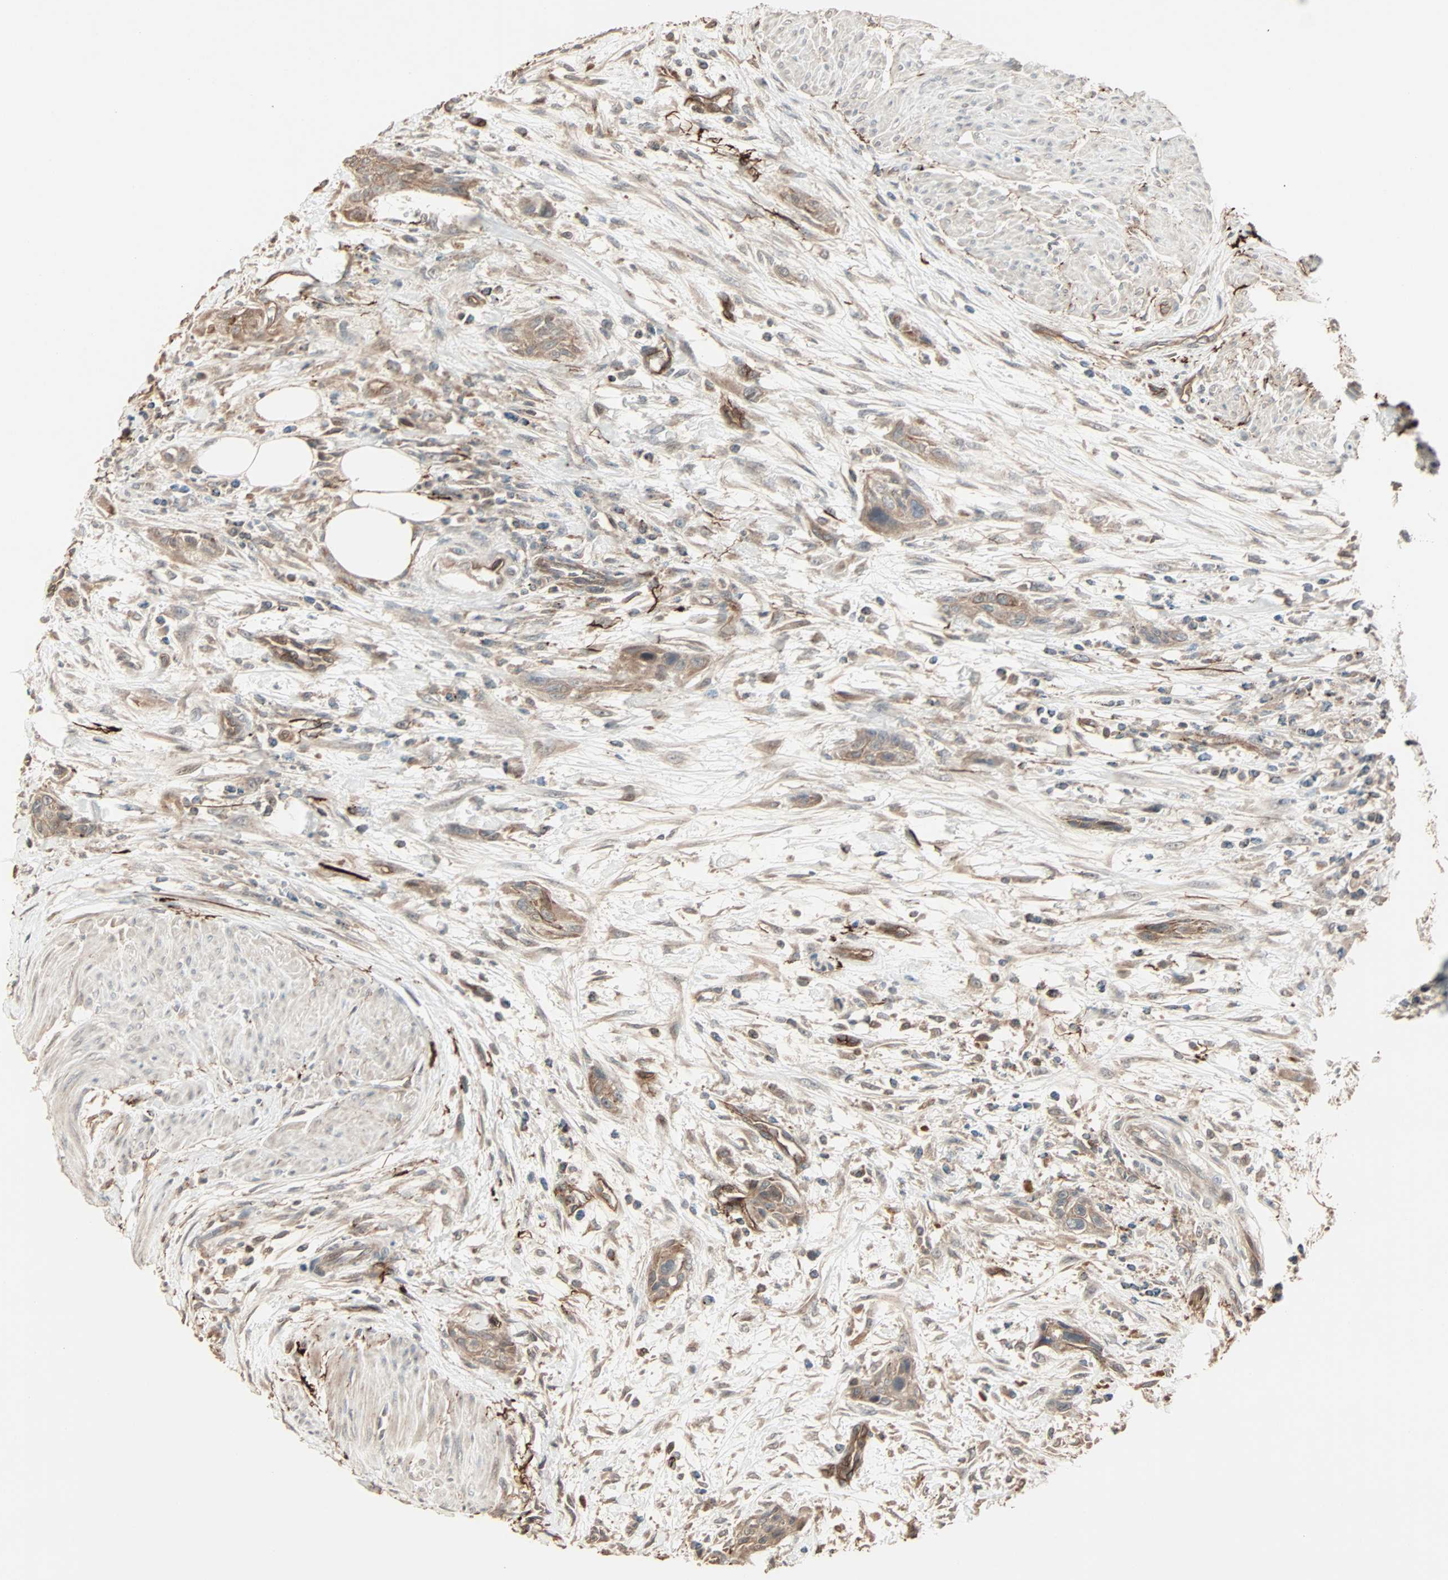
{"staining": {"intensity": "moderate", "quantity": ">75%", "location": "cytoplasmic/membranous"}, "tissue": "urothelial cancer", "cell_type": "Tumor cells", "image_type": "cancer", "snomed": [{"axis": "morphology", "description": "Urothelial carcinoma, High grade"}, {"axis": "topography", "description": "Urinary bladder"}], "caption": "Protein analysis of urothelial cancer tissue shows moderate cytoplasmic/membranous expression in about >75% of tumor cells. (brown staining indicates protein expression, while blue staining denotes nuclei).", "gene": "CALCRL", "patient": {"sex": "male", "age": 35}}